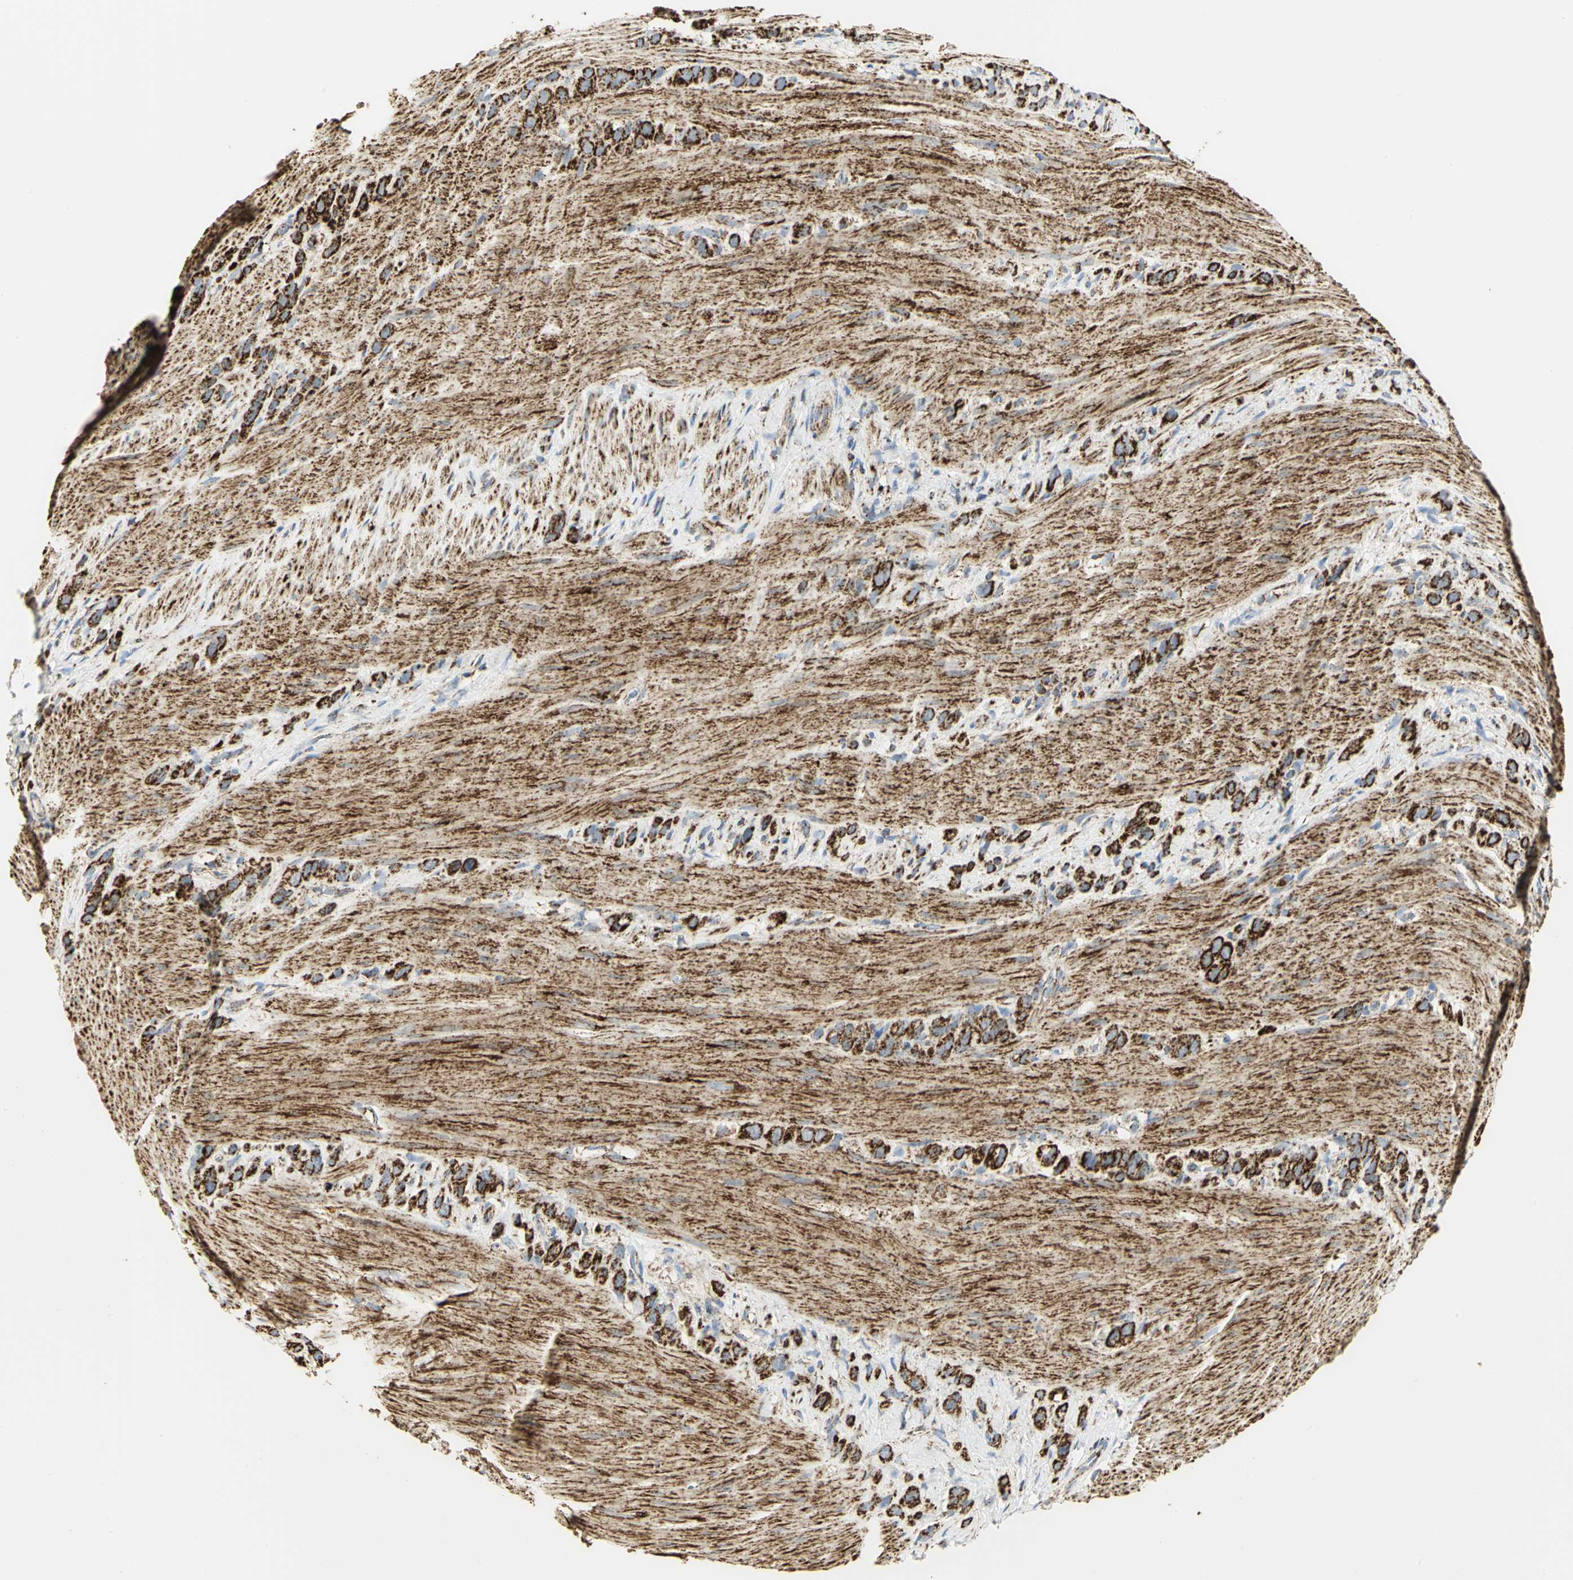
{"staining": {"intensity": "strong", "quantity": ">75%", "location": "cytoplasmic/membranous"}, "tissue": "stomach cancer", "cell_type": "Tumor cells", "image_type": "cancer", "snomed": [{"axis": "morphology", "description": "Normal tissue, NOS"}, {"axis": "morphology", "description": "Adenocarcinoma, NOS"}, {"axis": "morphology", "description": "Adenocarcinoma, High grade"}, {"axis": "topography", "description": "Stomach, upper"}, {"axis": "topography", "description": "Stomach"}], "caption": "Brown immunohistochemical staining in human stomach adenocarcinoma shows strong cytoplasmic/membranous staining in approximately >75% of tumor cells.", "gene": "VDAC1", "patient": {"sex": "female", "age": 65}}